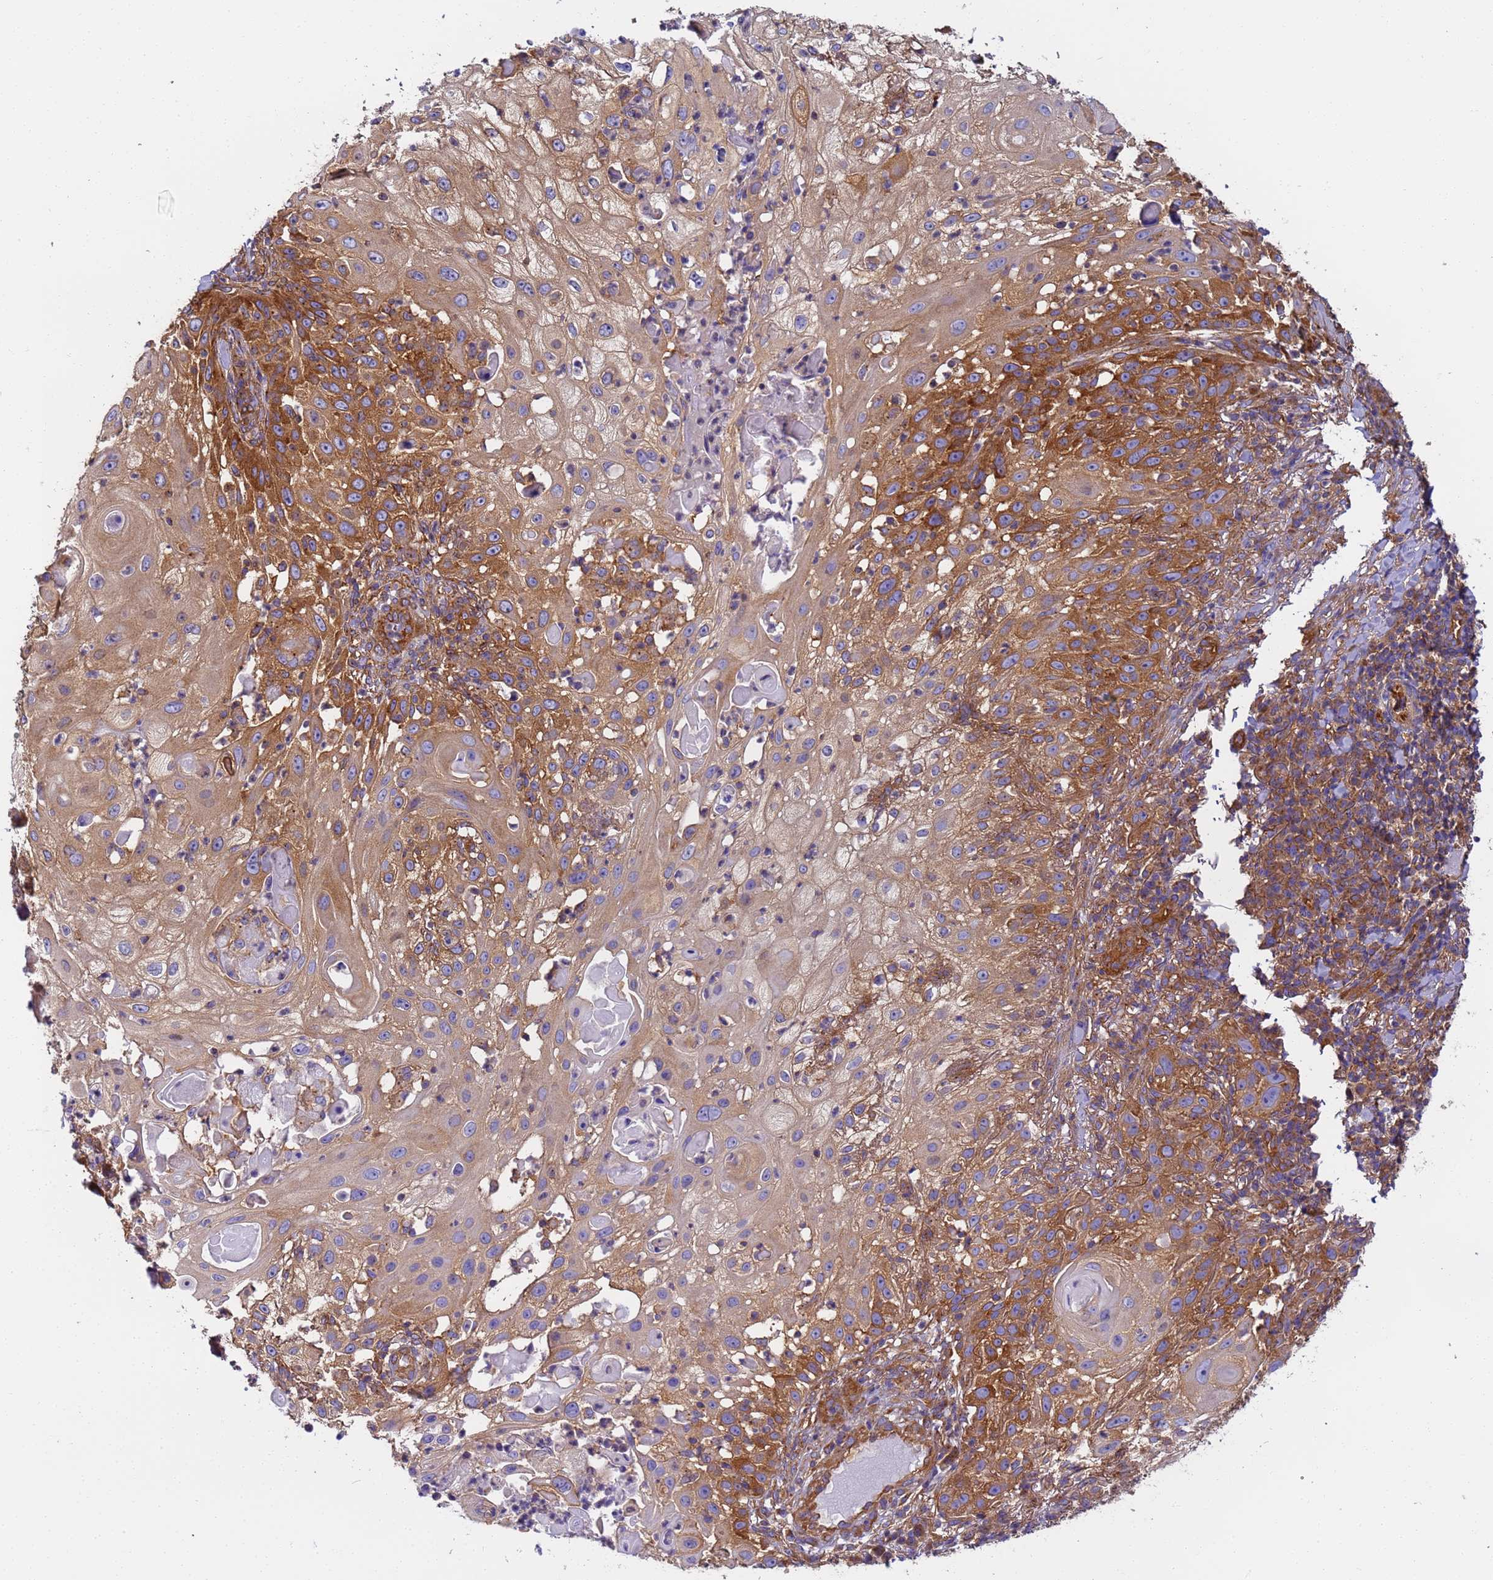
{"staining": {"intensity": "strong", "quantity": "25%-75%", "location": "cytoplasmic/membranous"}, "tissue": "skin cancer", "cell_type": "Tumor cells", "image_type": "cancer", "snomed": [{"axis": "morphology", "description": "Squamous cell carcinoma, NOS"}, {"axis": "topography", "description": "Skin"}], "caption": "The photomicrograph shows a brown stain indicating the presence of a protein in the cytoplasmic/membranous of tumor cells in skin squamous cell carcinoma.", "gene": "DYNC1I2", "patient": {"sex": "female", "age": 44}}